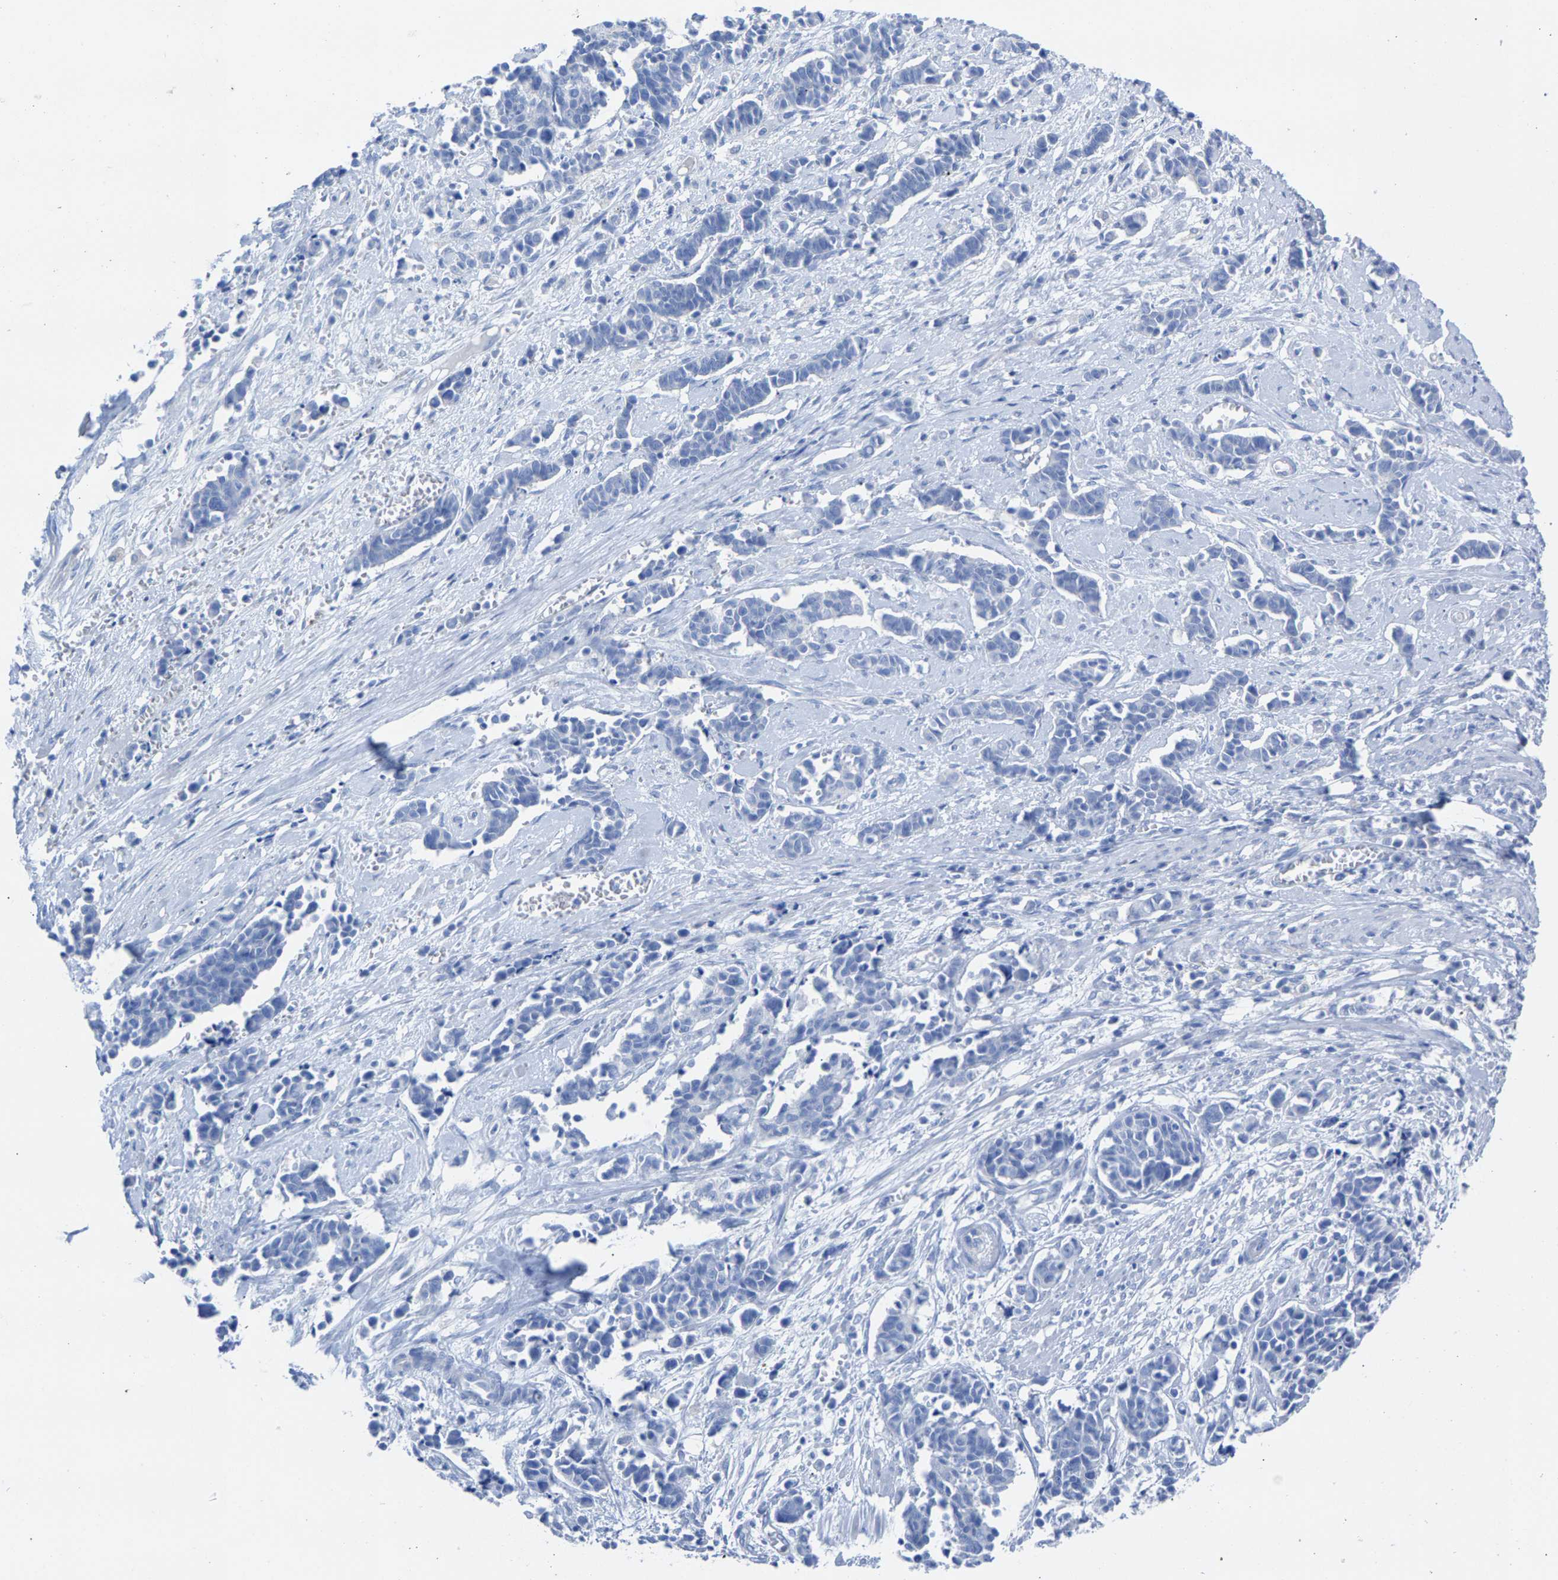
{"staining": {"intensity": "negative", "quantity": "none", "location": "none"}, "tissue": "cervical cancer", "cell_type": "Tumor cells", "image_type": "cancer", "snomed": [{"axis": "morphology", "description": "Squamous cell carcinoma, NOS"}, {"axis": "topography", "description": "Cervix"}], "caption": "IHC histopathology image of cervical cancer (squamous cell carcinoma) stained for a protein (brown), which exhibits no expression in tumor cells. (DAB (3,3'-diaminobenzidine) immunohistochemistry, high magnification).", "gene": "CPA1", "patient": {"sex": "female", "age": 35}}